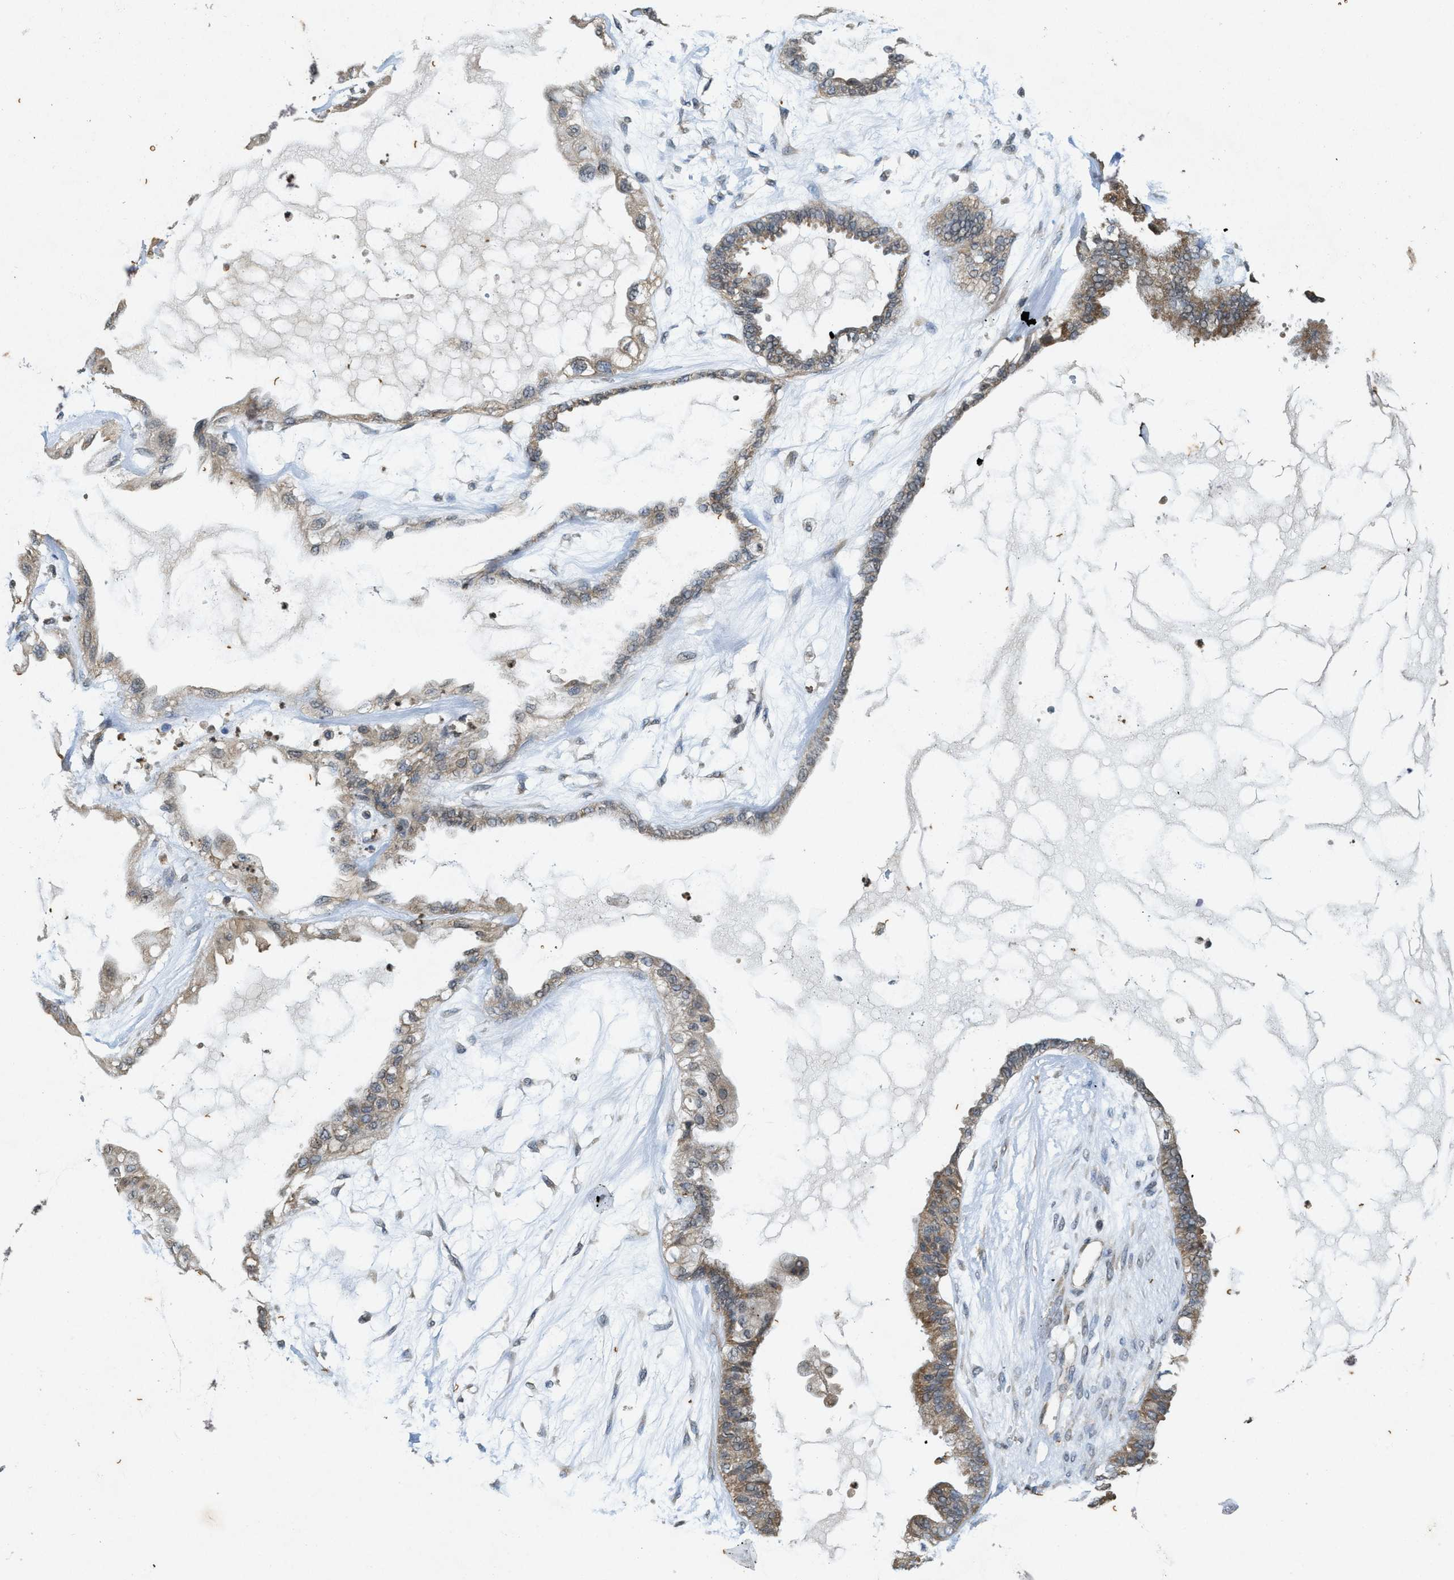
{"staining": {"intensity": "weak", "quantity": "25%-75%", "location": "cytoplasmic/membranous"}, "tissue": "ovarian cancer", "cell_type": "Tumor cells", "image_type": "cancer", "snomed": [{"axis": "morphology", "description": "Carcinoma, NOS"}, {"axis": "morphology", "description": "Carcinoma, endometroid"}, {"axis": "topography", "description": "Ovary"}], "caption": "Tumor cells exhibit low levels of weak cytoplasmic/membranous expression in about 25%-75% of cells in endometroid carcinoma (ovarian).", "gene": "KIF21A", "patient": {"sex": "female", "age": 50}}